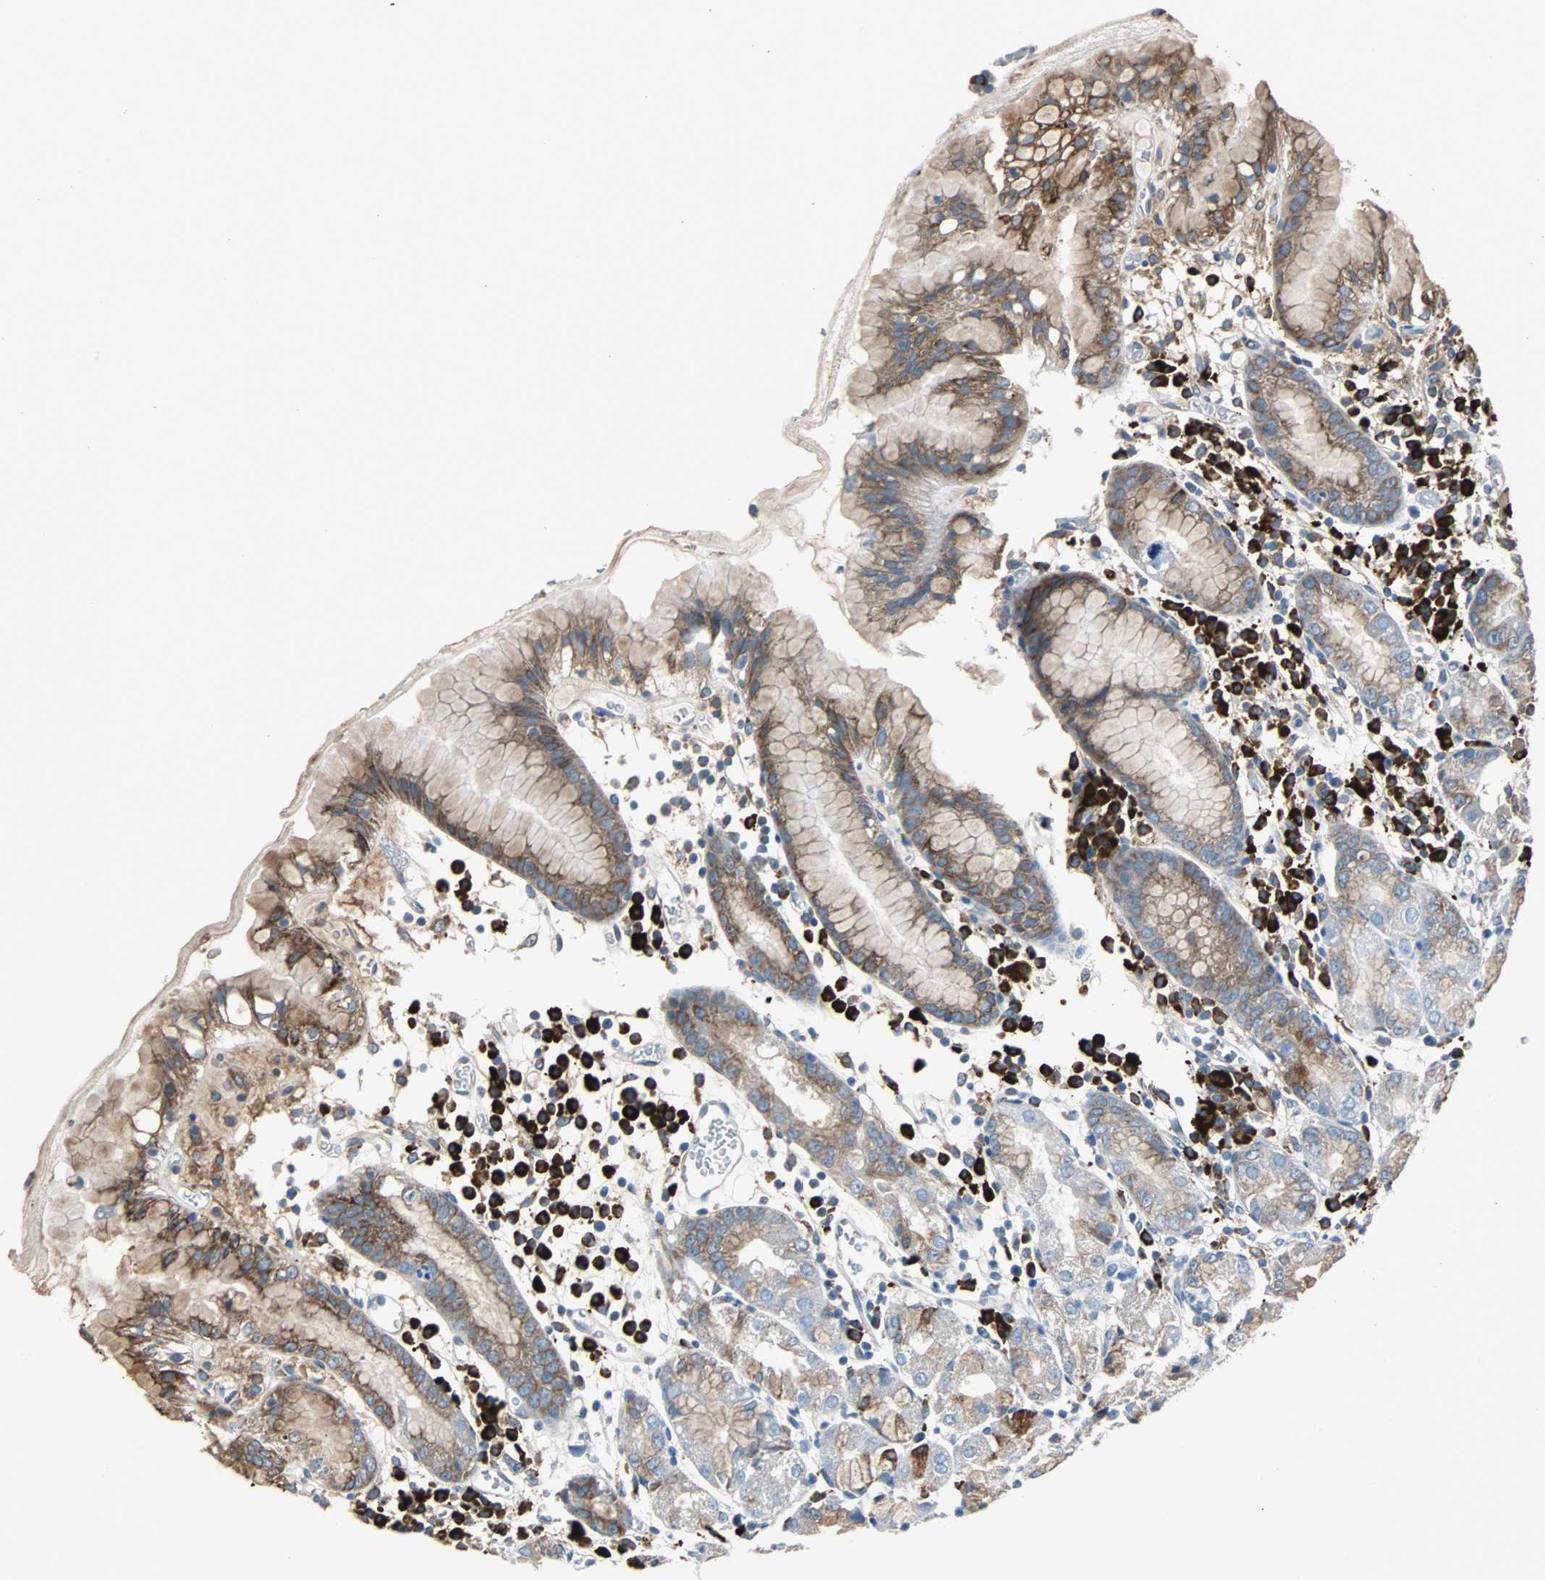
{"staining": {"intensity": "strong", "quantity": "25%-75%", "location": "cytoplasmic/membranous"}, "tissue": "stomach", "cell_type": "Glandular cells", "image_type": "normal", "snomed": [{"axis": "morphology", "description": "Normal tissue, NOS"}, {"axis": "topography", "description": "Stomach"}, {"axis": "topography", "description": "Stomach, lower"}], "caption": "Protein analysis of normal stomach displays strong cytoplasmic/membranous positivity in about 25%-75% of glandular cells.", "gene": "PDIA4", "patient": {"sex": "female", "age": 75}}